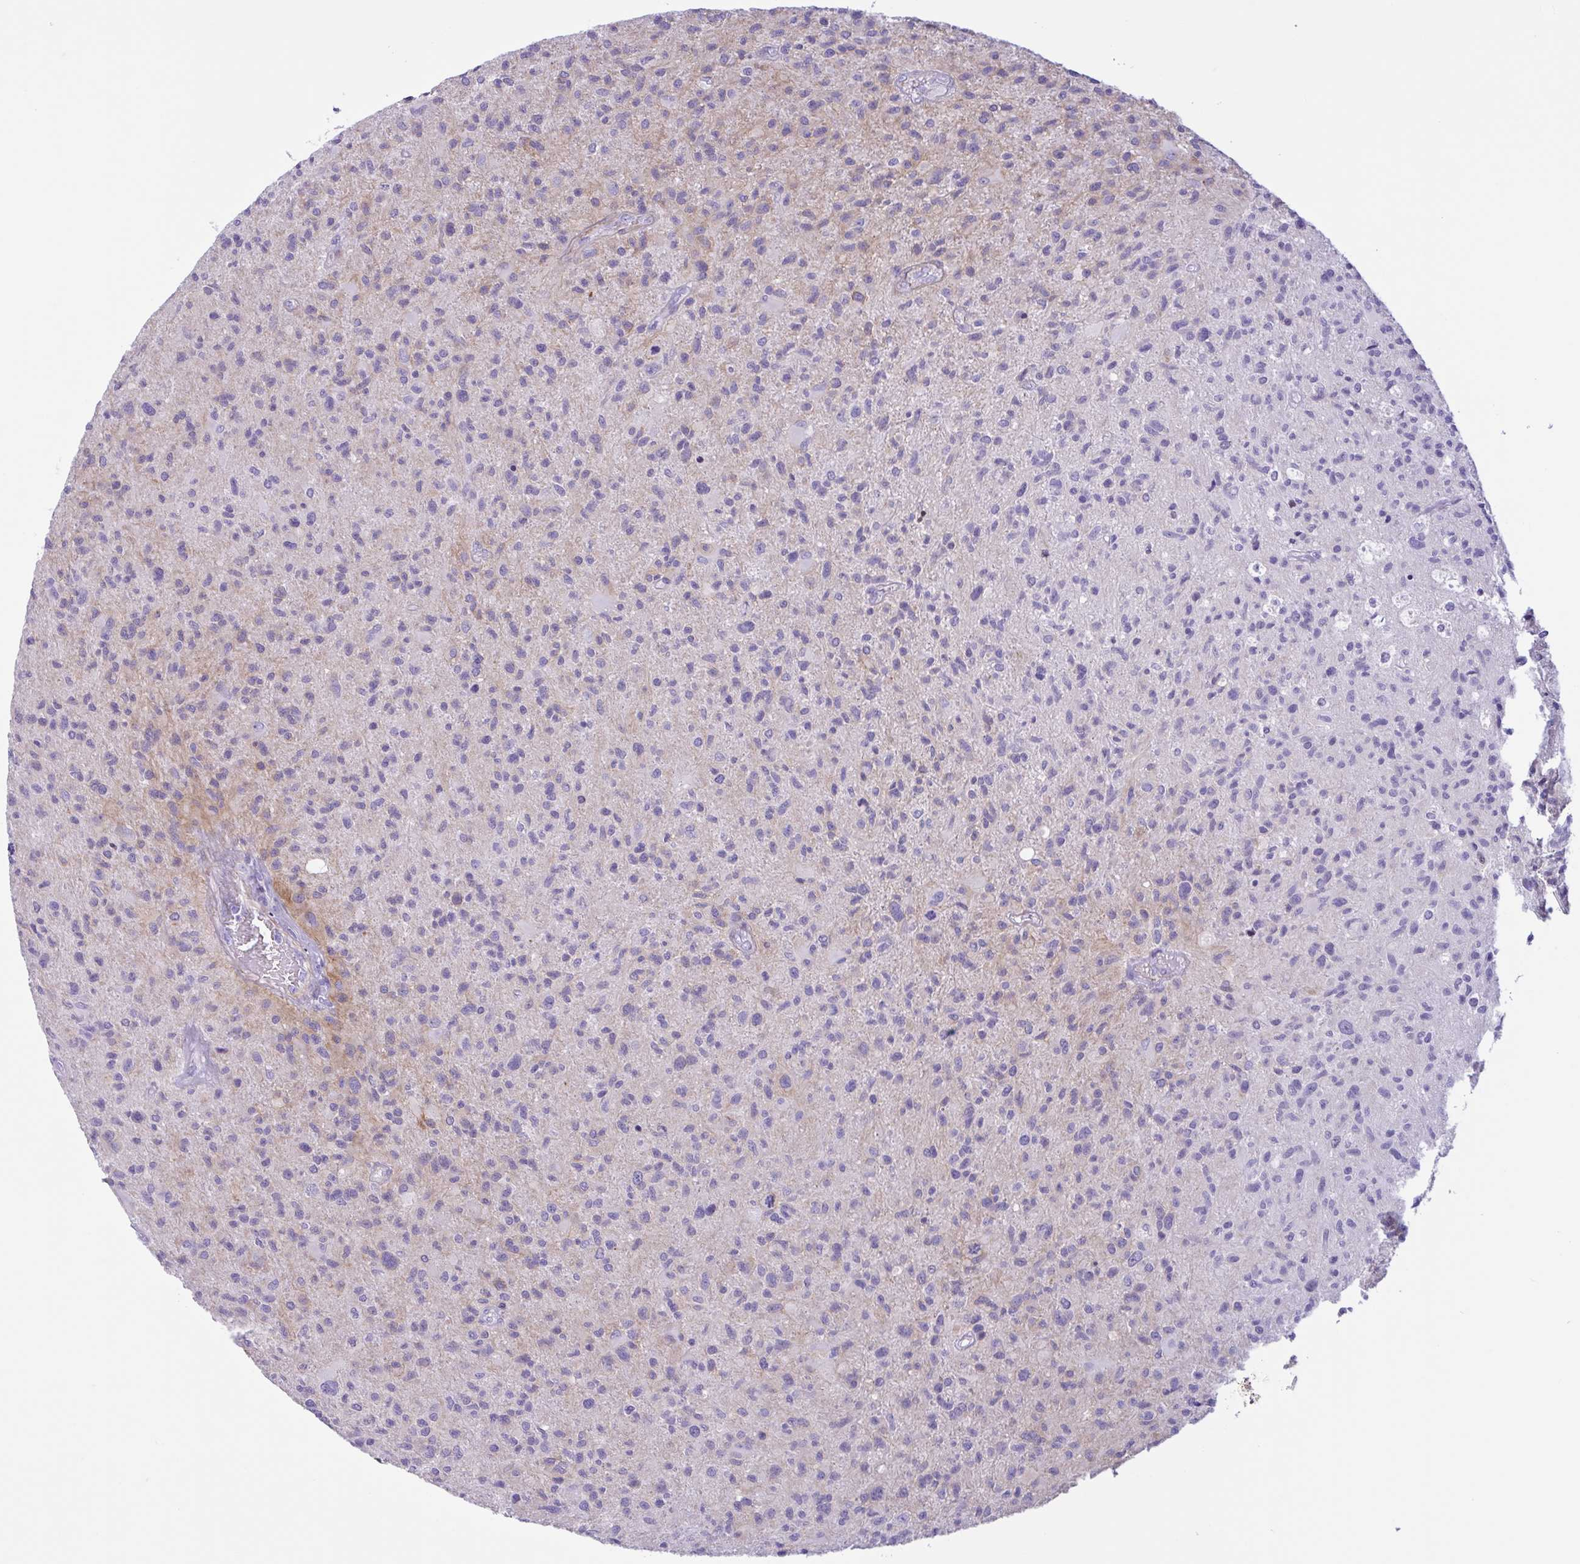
{"staining": {"intensity": "negative", "quantity": "none", "location": "none"}, "tissue": "glioma", "cell_type": "Tumor cells", "image_type": "cancer", "snomed": [{"axis": "morphology", "description": "Glioma, malignant, High grade"}, {"axis": "topography", "description": "Brain"}], "caption": "Glioma stained for a protein using IHC exhibits no staining tumor cells.", "gene": "AHCYL2", "patient": {"sex": "female", "age": 70}}